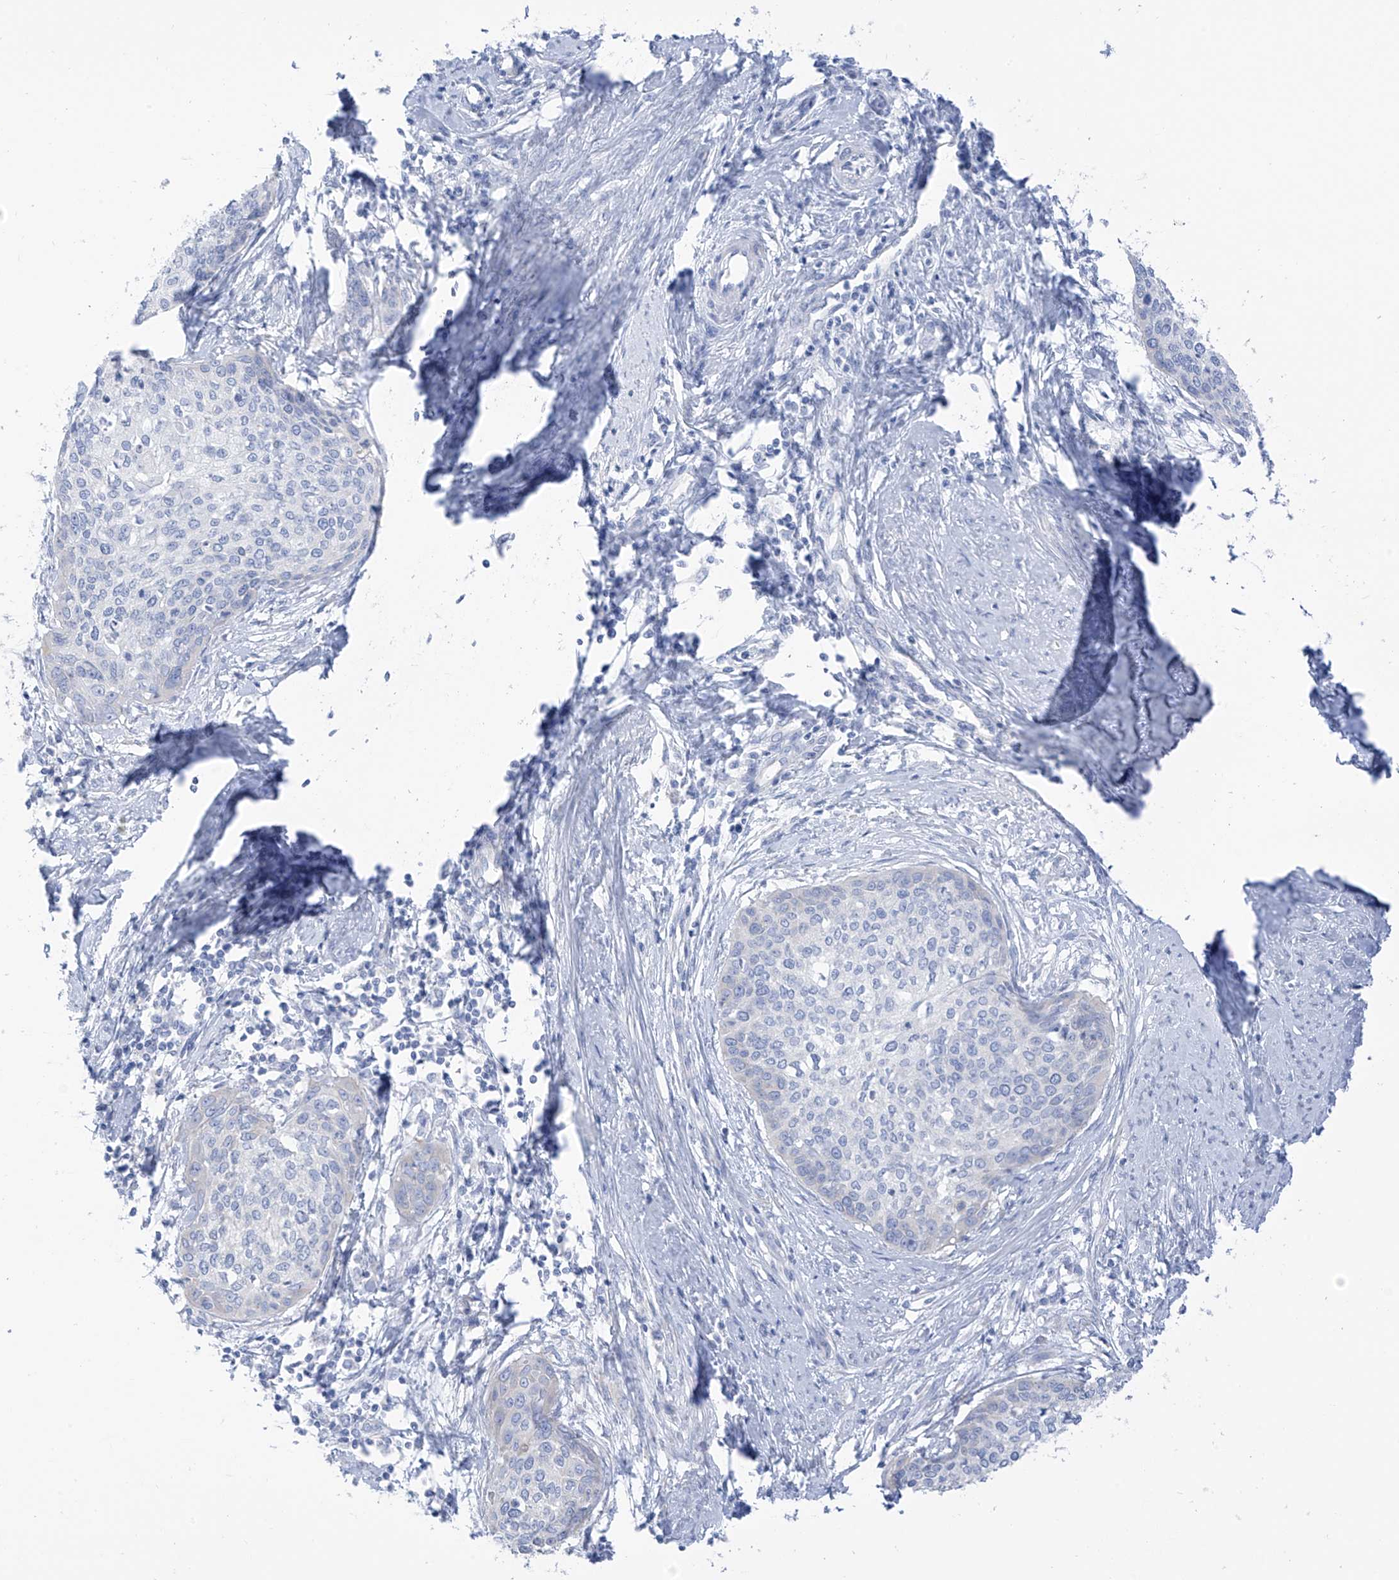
{"staining": {"intensity": "negative", "quantity": "none", "location": "none"}, "tissue": "cervical cancer", "cell_type": "Tumor cells", "image_type": "cancer", "snomed": [{"axis": "morphology", "description": "Squamous cell carcinoma, NOS"}, {"axis": "topography", "description": "Cervix"}], "caption": "There is no significant staining in tumor cells of cervical squamous cell carcinoma.", "gene": "RCN2", "patient": {"sex": "female", "age": 37}}